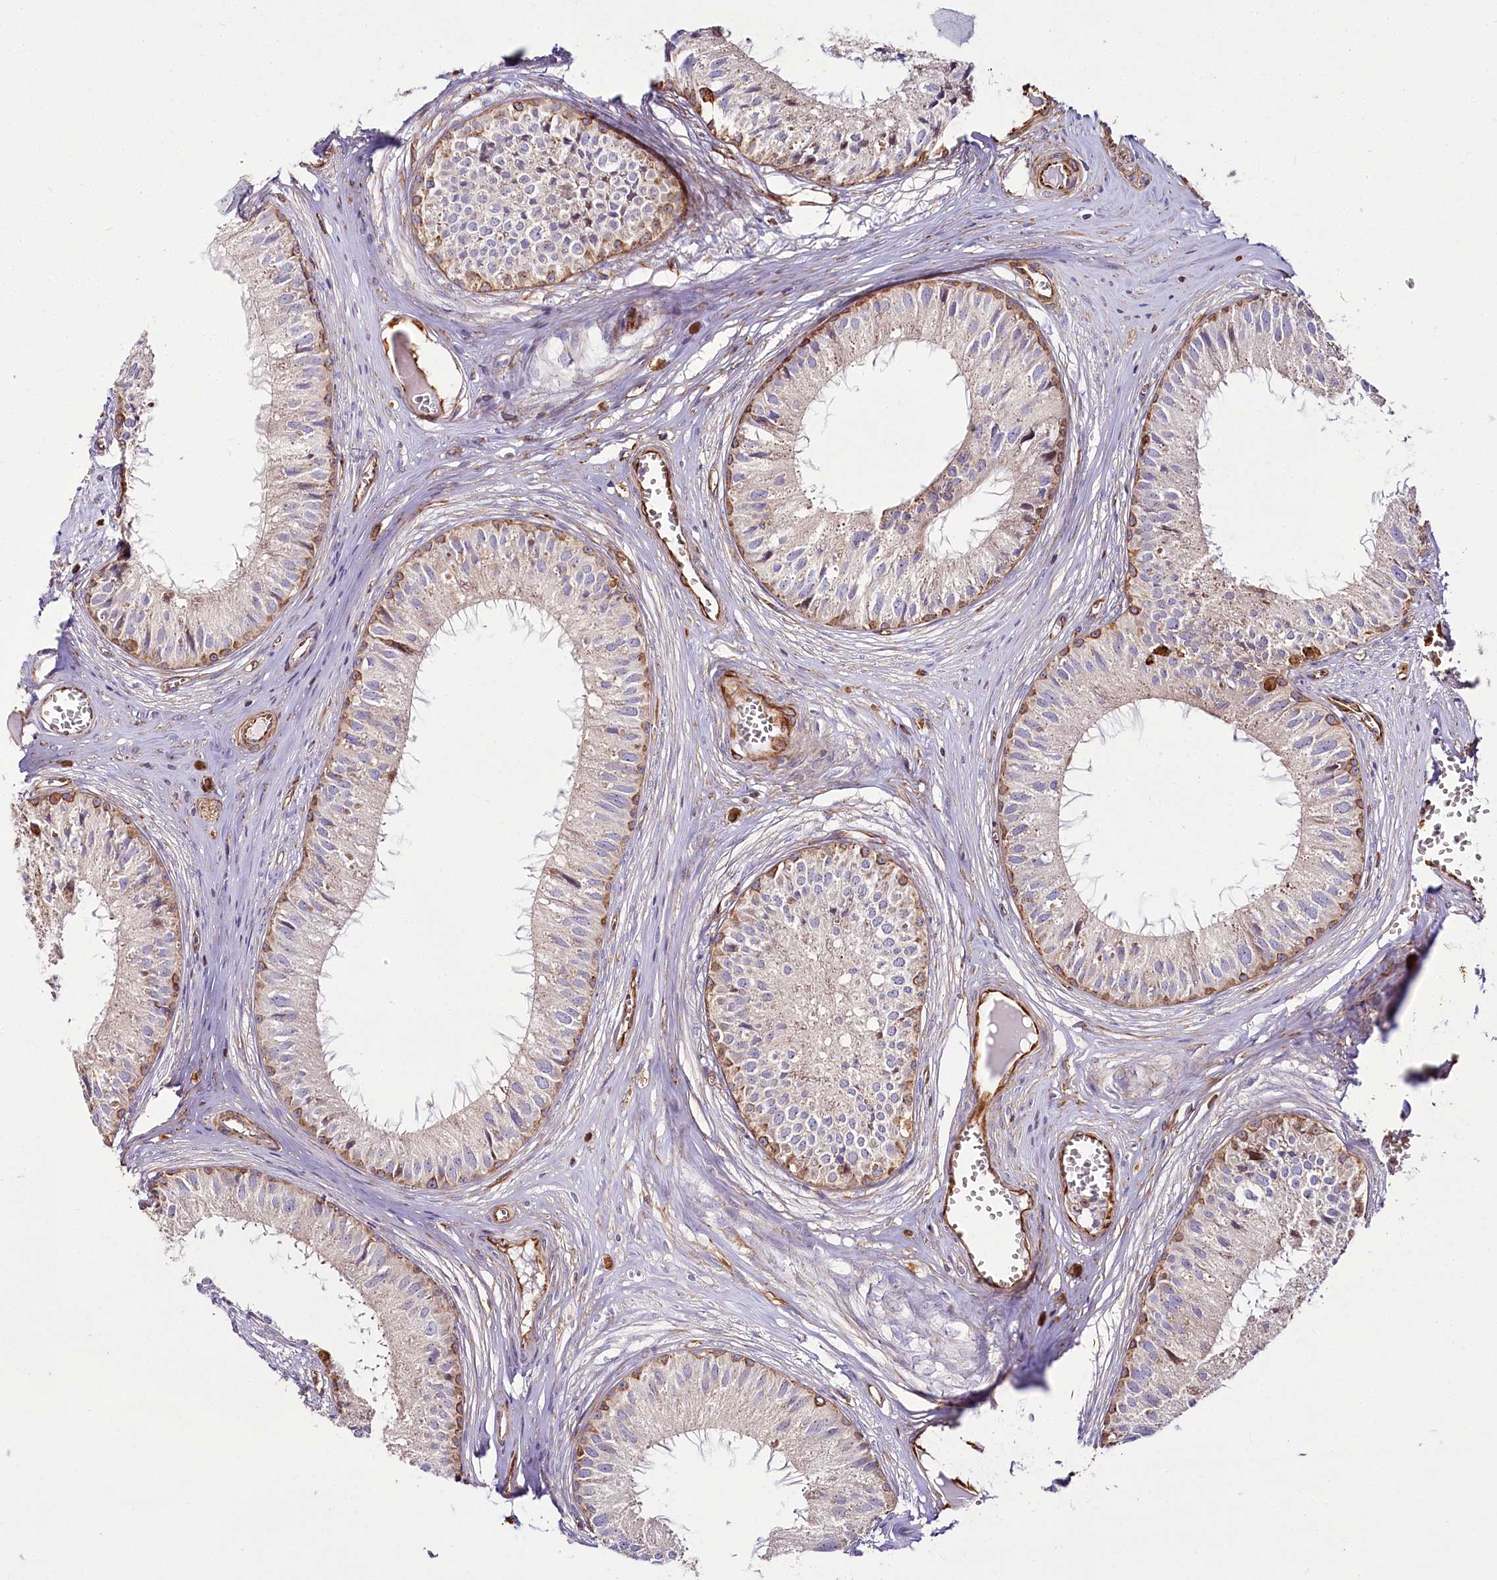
{"staining": {"intensity": "strong", "quantity": "25%-75%", "location": "cytoplasmic/membranous"}, "tissue": "epididymis", "cell_type": "Glandular cells", "image_type": "normal", "snomed": [{"axis": "morphology", "description": "Normal tissue, NOS"}, {"axis": "topography", "description": "Epididymis"}], "caption": "Epididymis stained for a protein demonstrates strong cytoplasmic/membranous positivity in glandular cells. Nuclei are stained in blue.", "gene": "THUMPD3", "patient": {"sex": "male", "age": 36}}